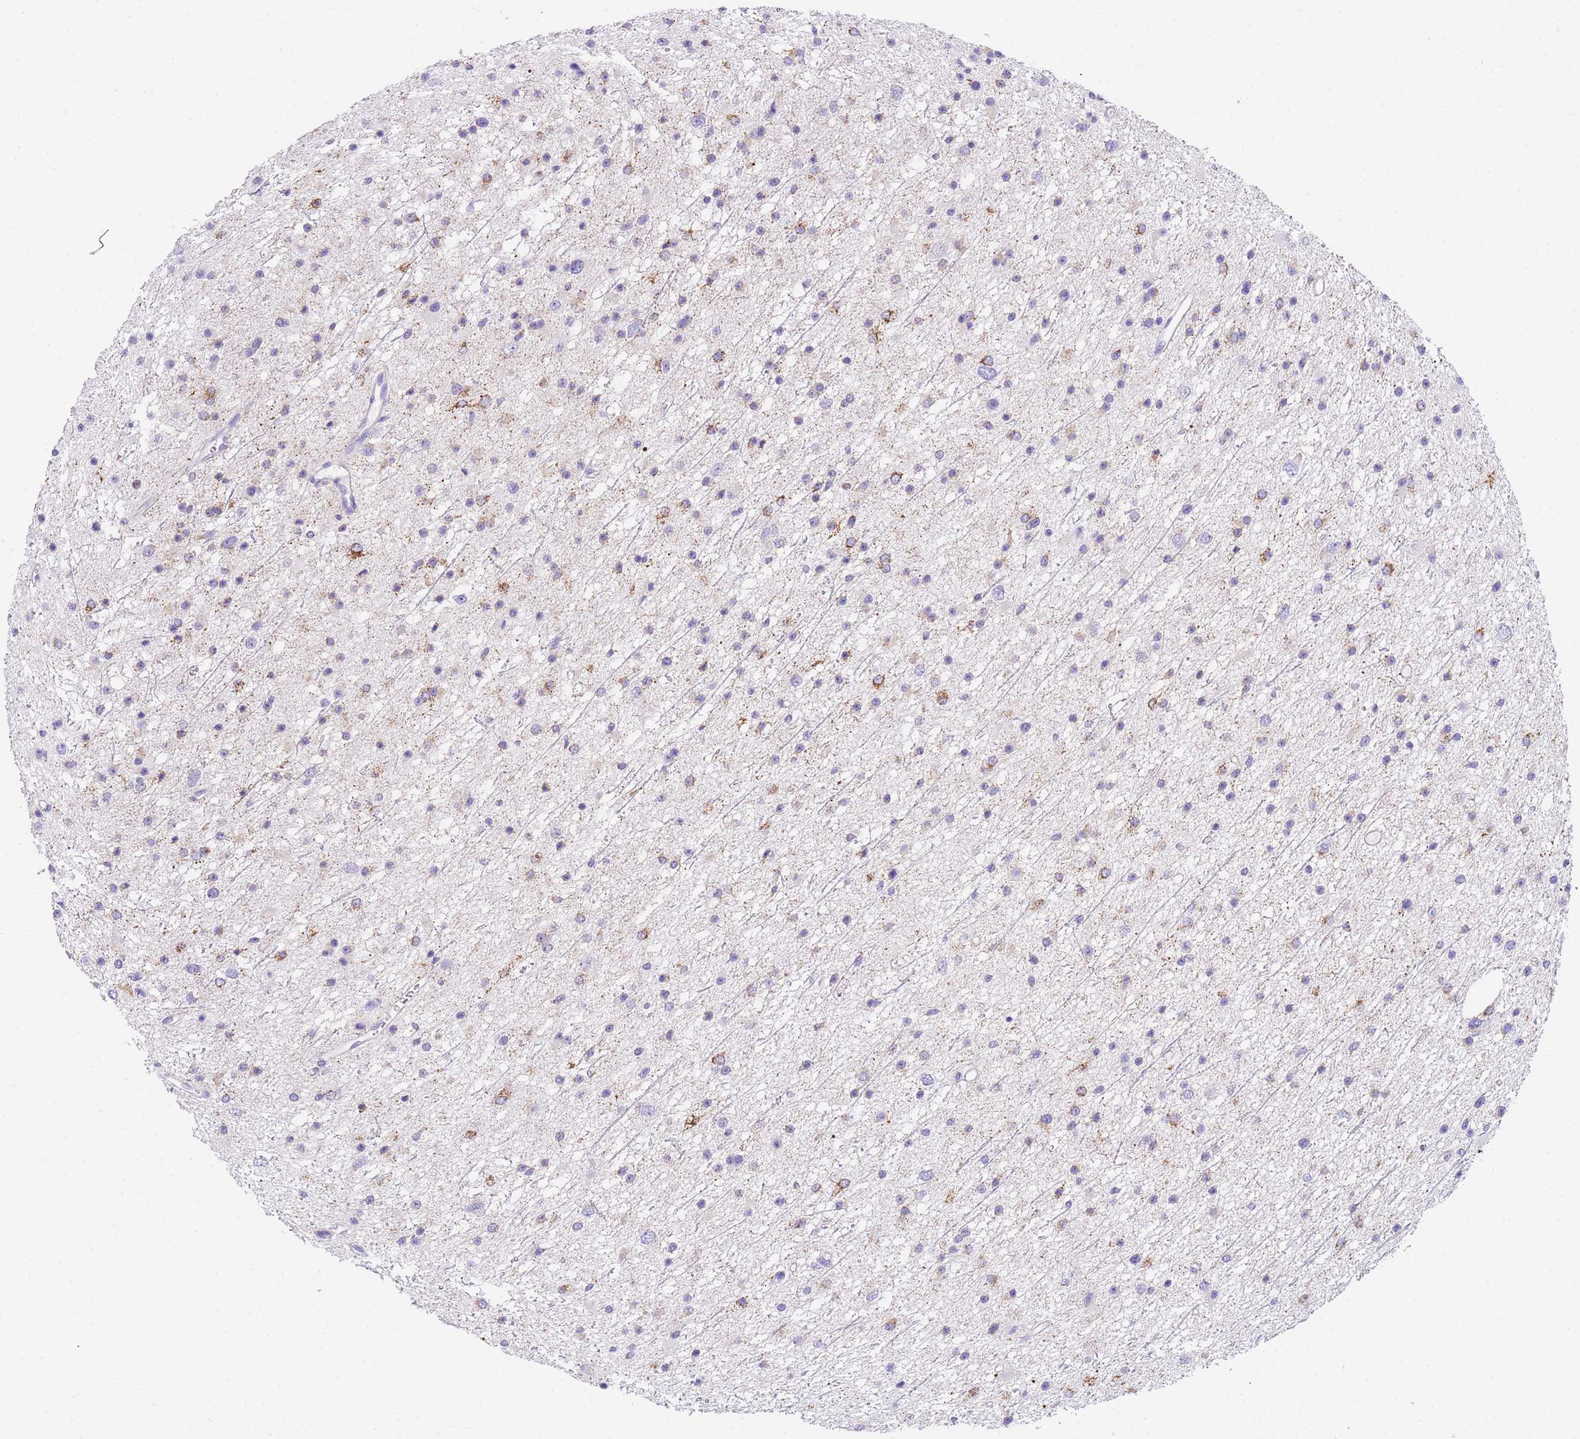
{"staining": {"intensity": "moderate", "quantity": "<25%", "location": "cytoplasmic/membranous"}, "tissue": "glioma", "cell_type": "Tumor cells", "image_type": "cancer", "snomed": [{"axis": "morphology", "description": "Glioma, malignant, Low grade"}, {"axis": "topography", "description": "Cerebral cortex"}], "caption": "The photomicrograph reveals immunohistochemical staining of malignant low-grade glioma. There is moderate cytoplasmic/membranous staining is appreciated in approximately <25% of tumor cells.", "gene": "NKD2", "patient": {"sex": "female", "age": 39}}